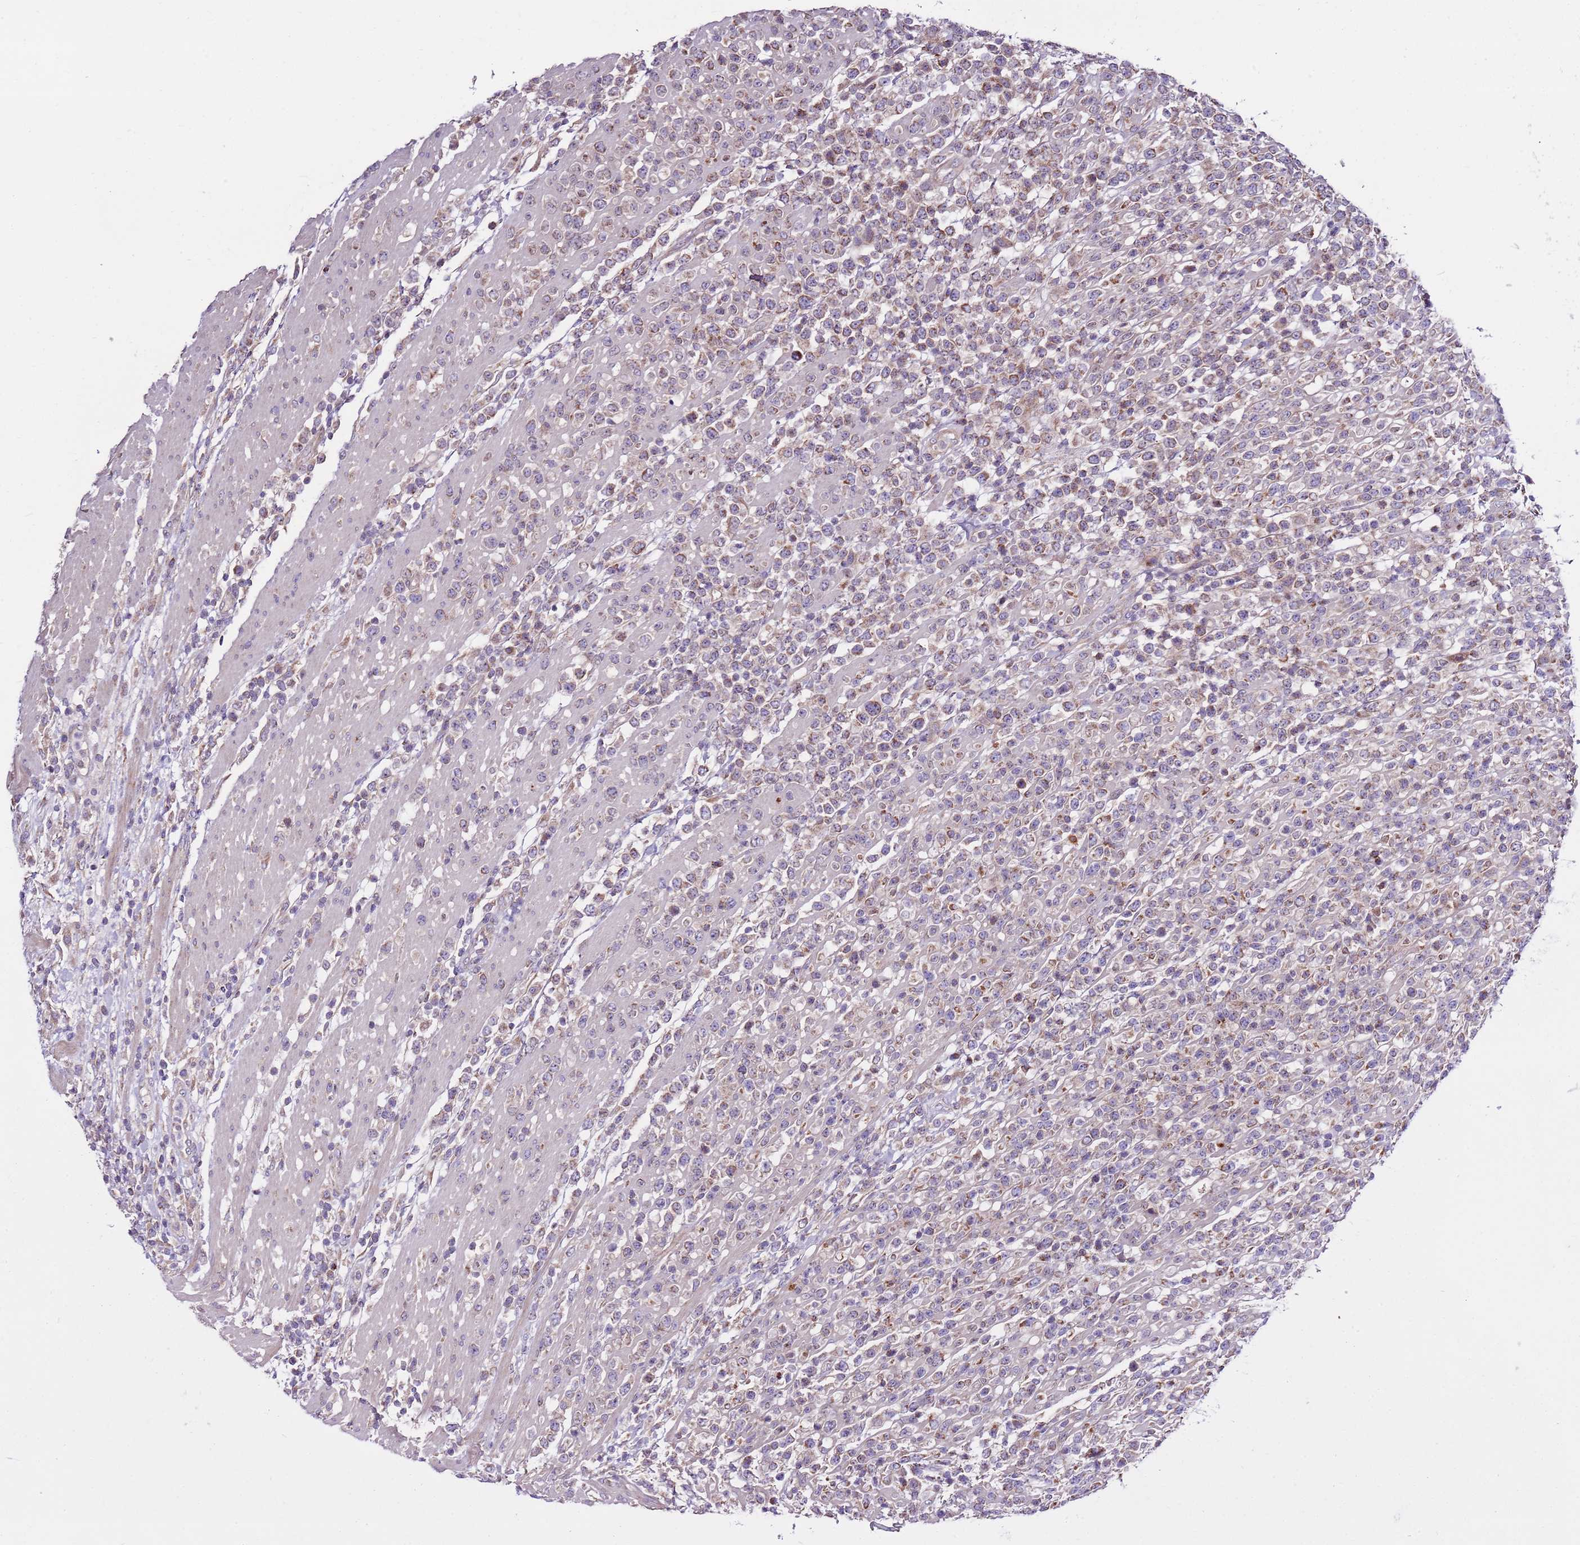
{"staining": {"intensity": "weak", "quantity": "25%-75%", "location": "cytoplasmic/membranous"}, "tissue": "lymphoma", "cell_type": "Tumor cells", "image_type": "cancer", "snomed": [{"axis": "morphology", "description": "Malignant lymphoma, non-Hodgkin's type, High grade"}, {"axis": "topography", "description": "Colon"}], "caption": "DAB immunohistochemical staining of human lymphoma displays weak cytoplasmic/membranous protein positivity in approximately 25%-75% of tumor cells.", "gene": "SMG1", "patient": {"sex": "female", "age": 53}}